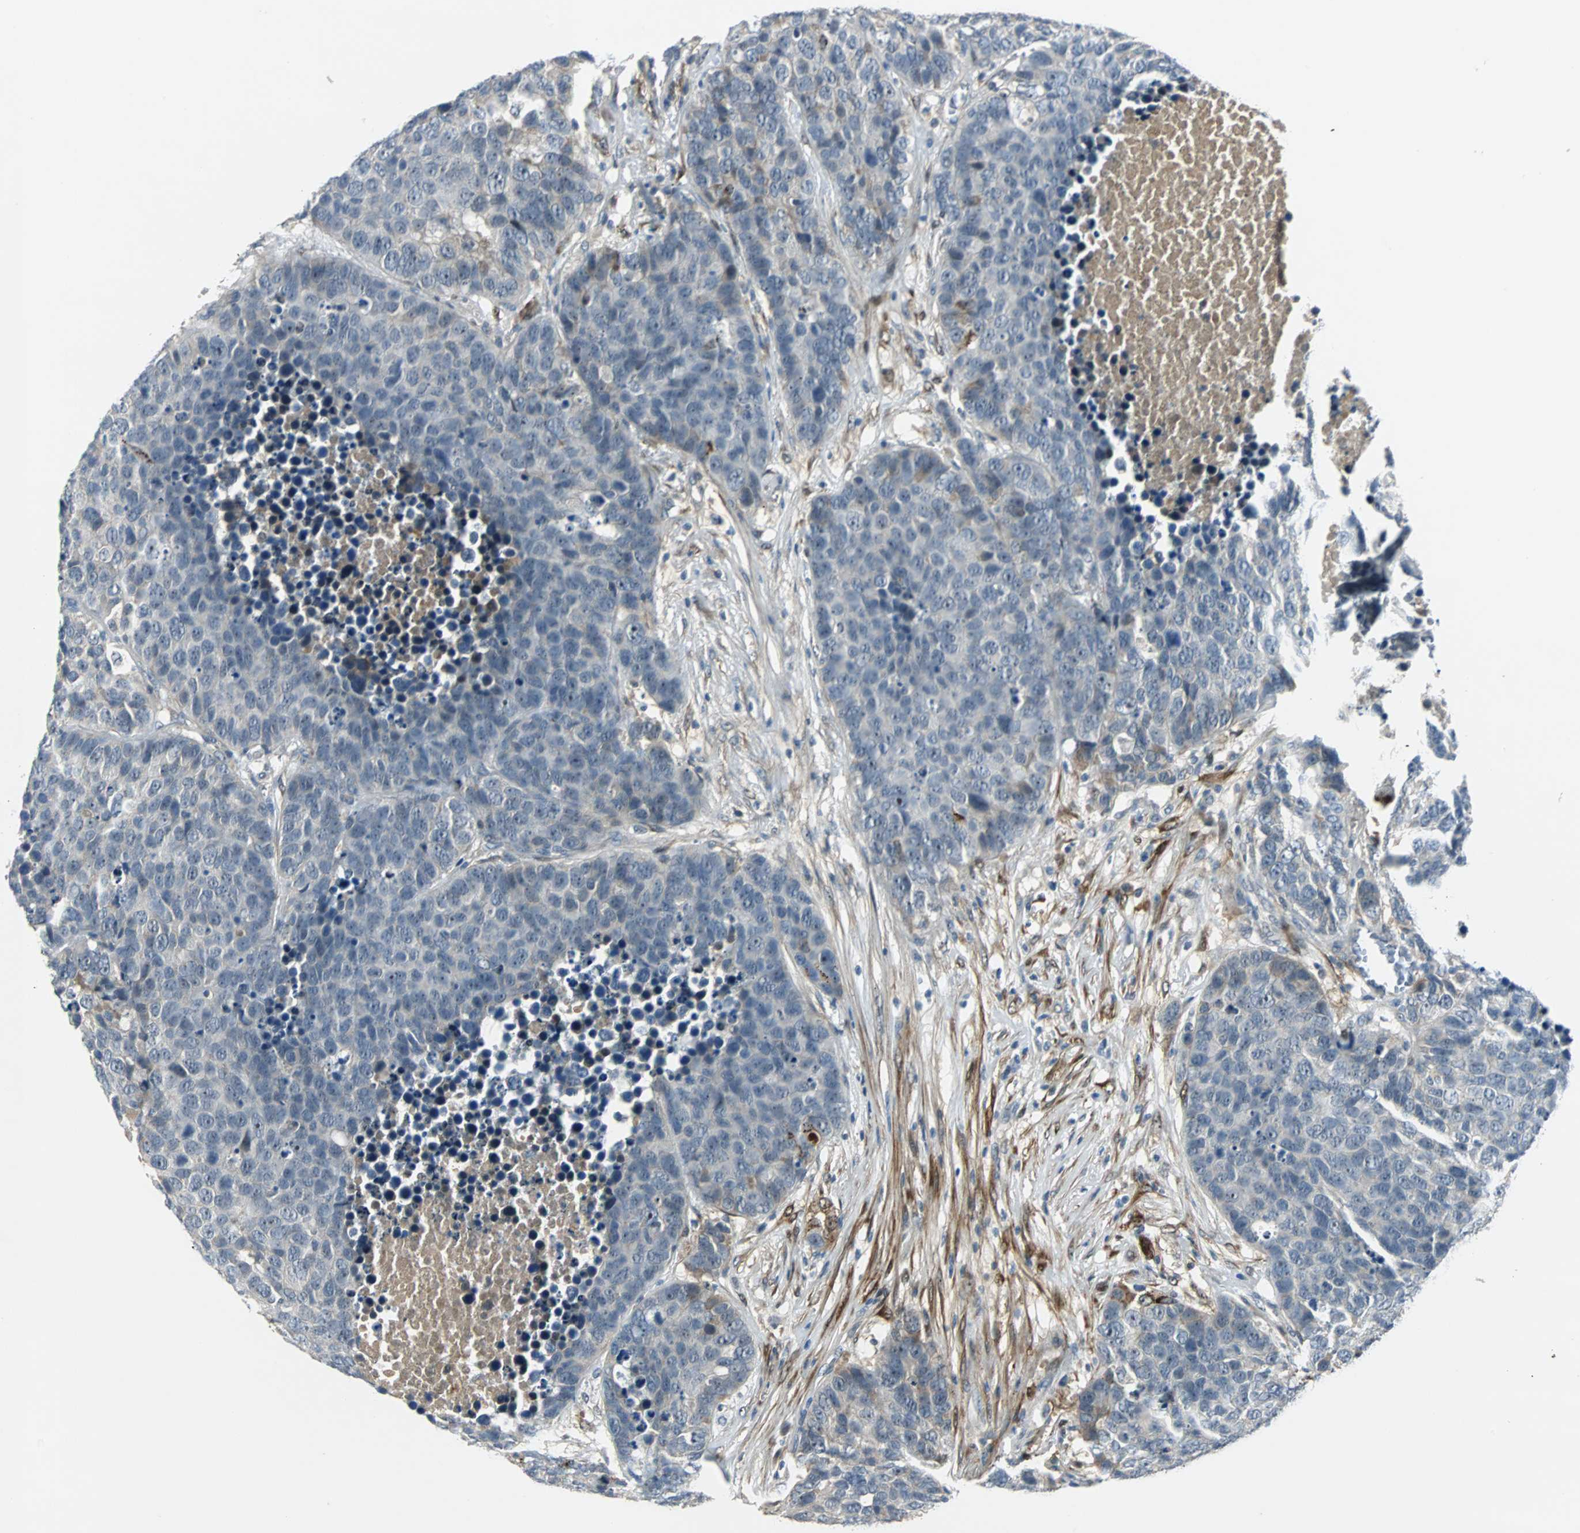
{"staining": {"intensity": "weak", "quantity": "<25%", "location": "cytoplasmic/membranous"}, "tissue": "carcinoid", "cell_type": "Tumor cells", "image_type": "cancer", "snomed": [{"axis": "morphology", "description": "Carcinoid, malignant, NOS"}, {"axis": "topography", "description": "Lung"}], "caption": "DAB immunohistochemical staining of human carcinoid (malignant) exhibits no significant positivity in tumor cells.", "gene": "FHL2", "patient": {"sex": "male", "age": 60}}